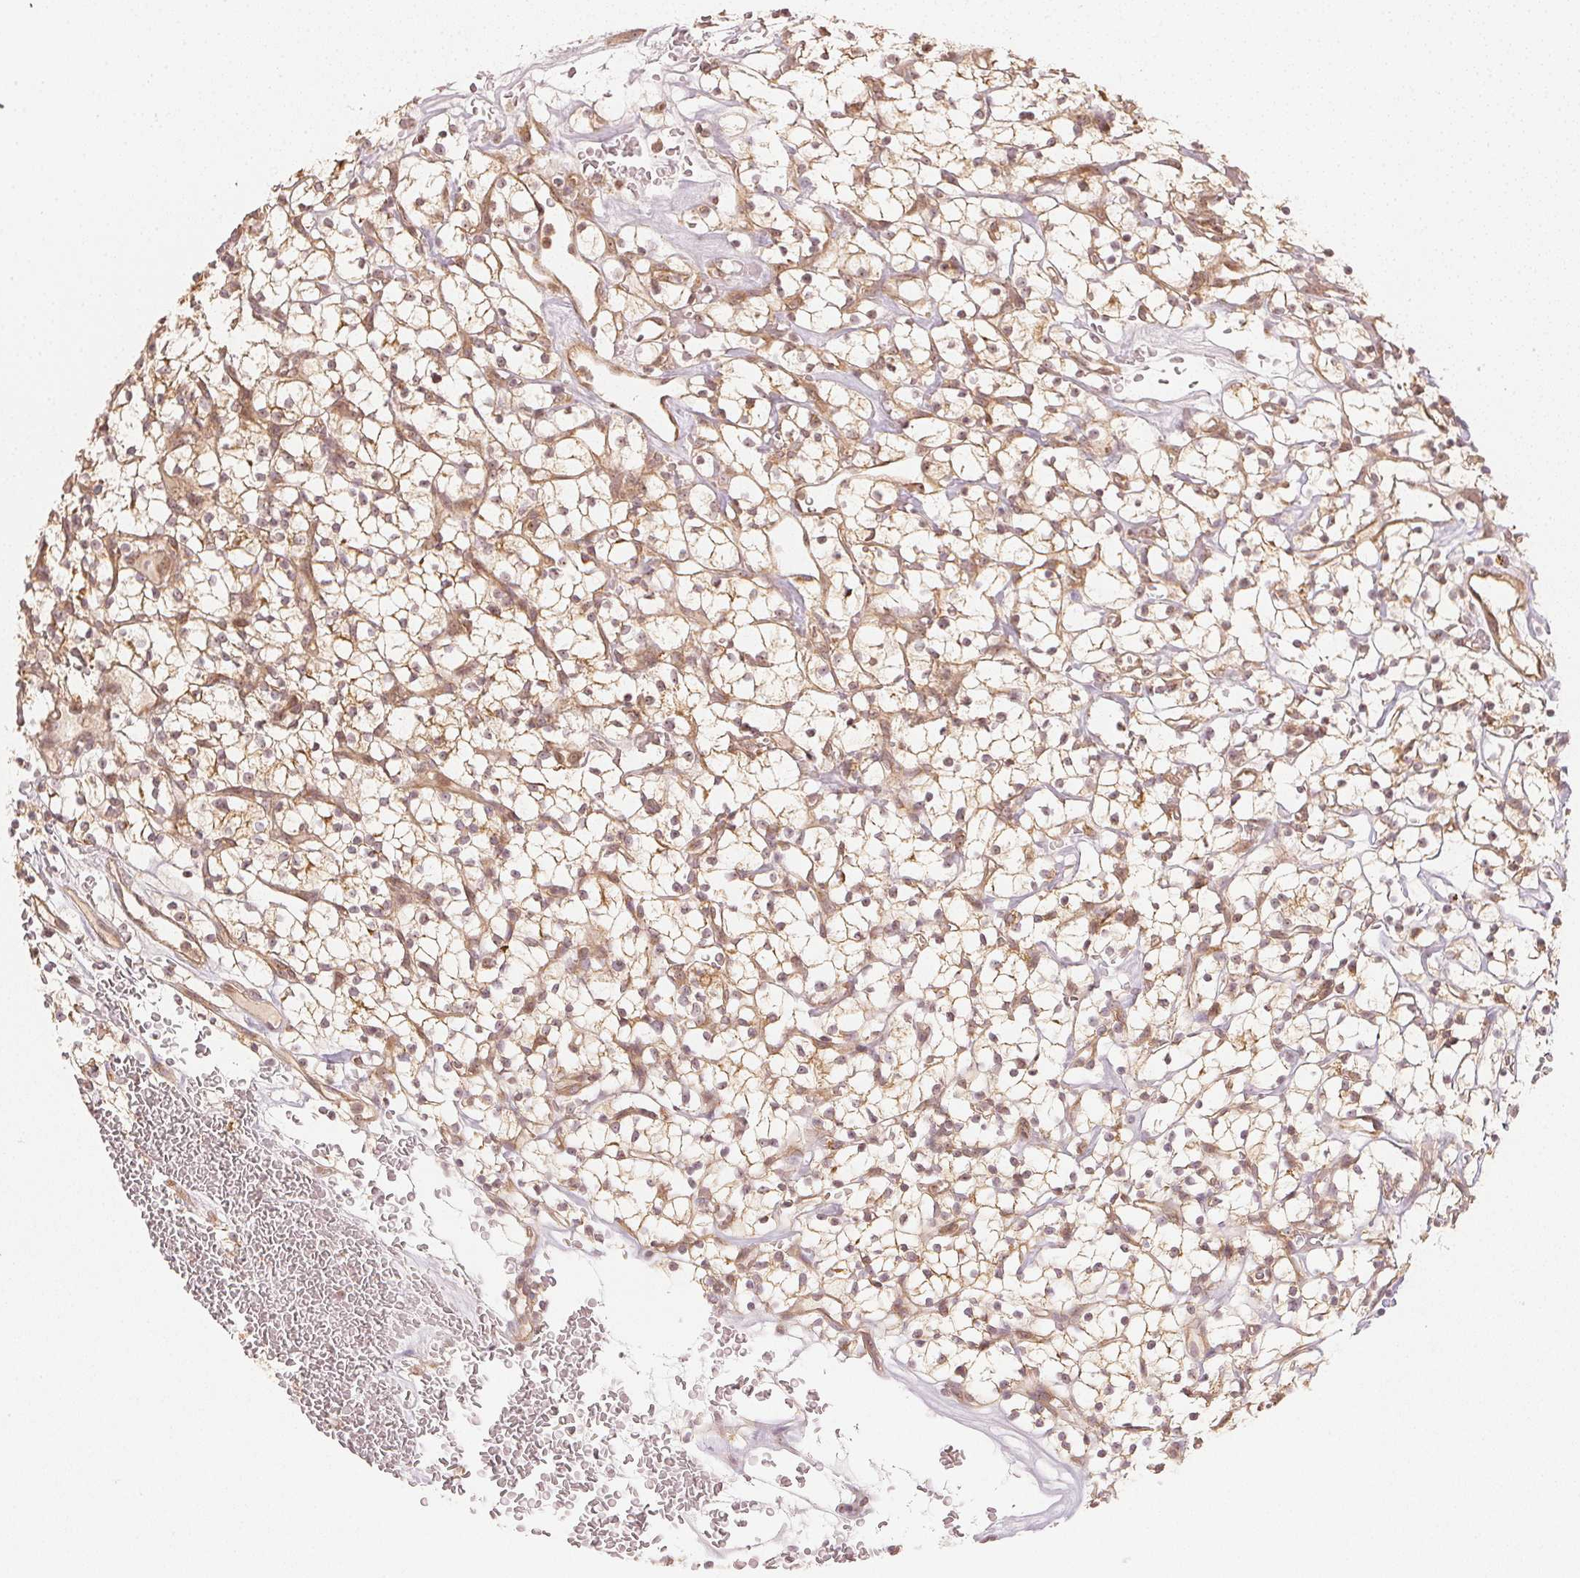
{"staining": {"intensity": "moderate", "quantity": ">75%", "location": "cytoplasmic/membranous,nuclear"}, "tissue": "renal cancer", "cell_type": "Tumor cells", "image_type": "cancer", "snomed": [{"axis": "morphology", "description": "Adenocarcinoma, NOS"}, {"axis": "topography", "description": "Kidney"}], "caption": "IHC (DAB) staining of human renal adenocarcinoma shows moderate cytoplasmic/membranous and nuclear protein positivity in approximately >75% of tumor cells. Immunohistochemistry stains the protein in brown and the nuclei are stained blue.", "gene": "WDR54", "patient": {"sex": "female", "age": 64}}